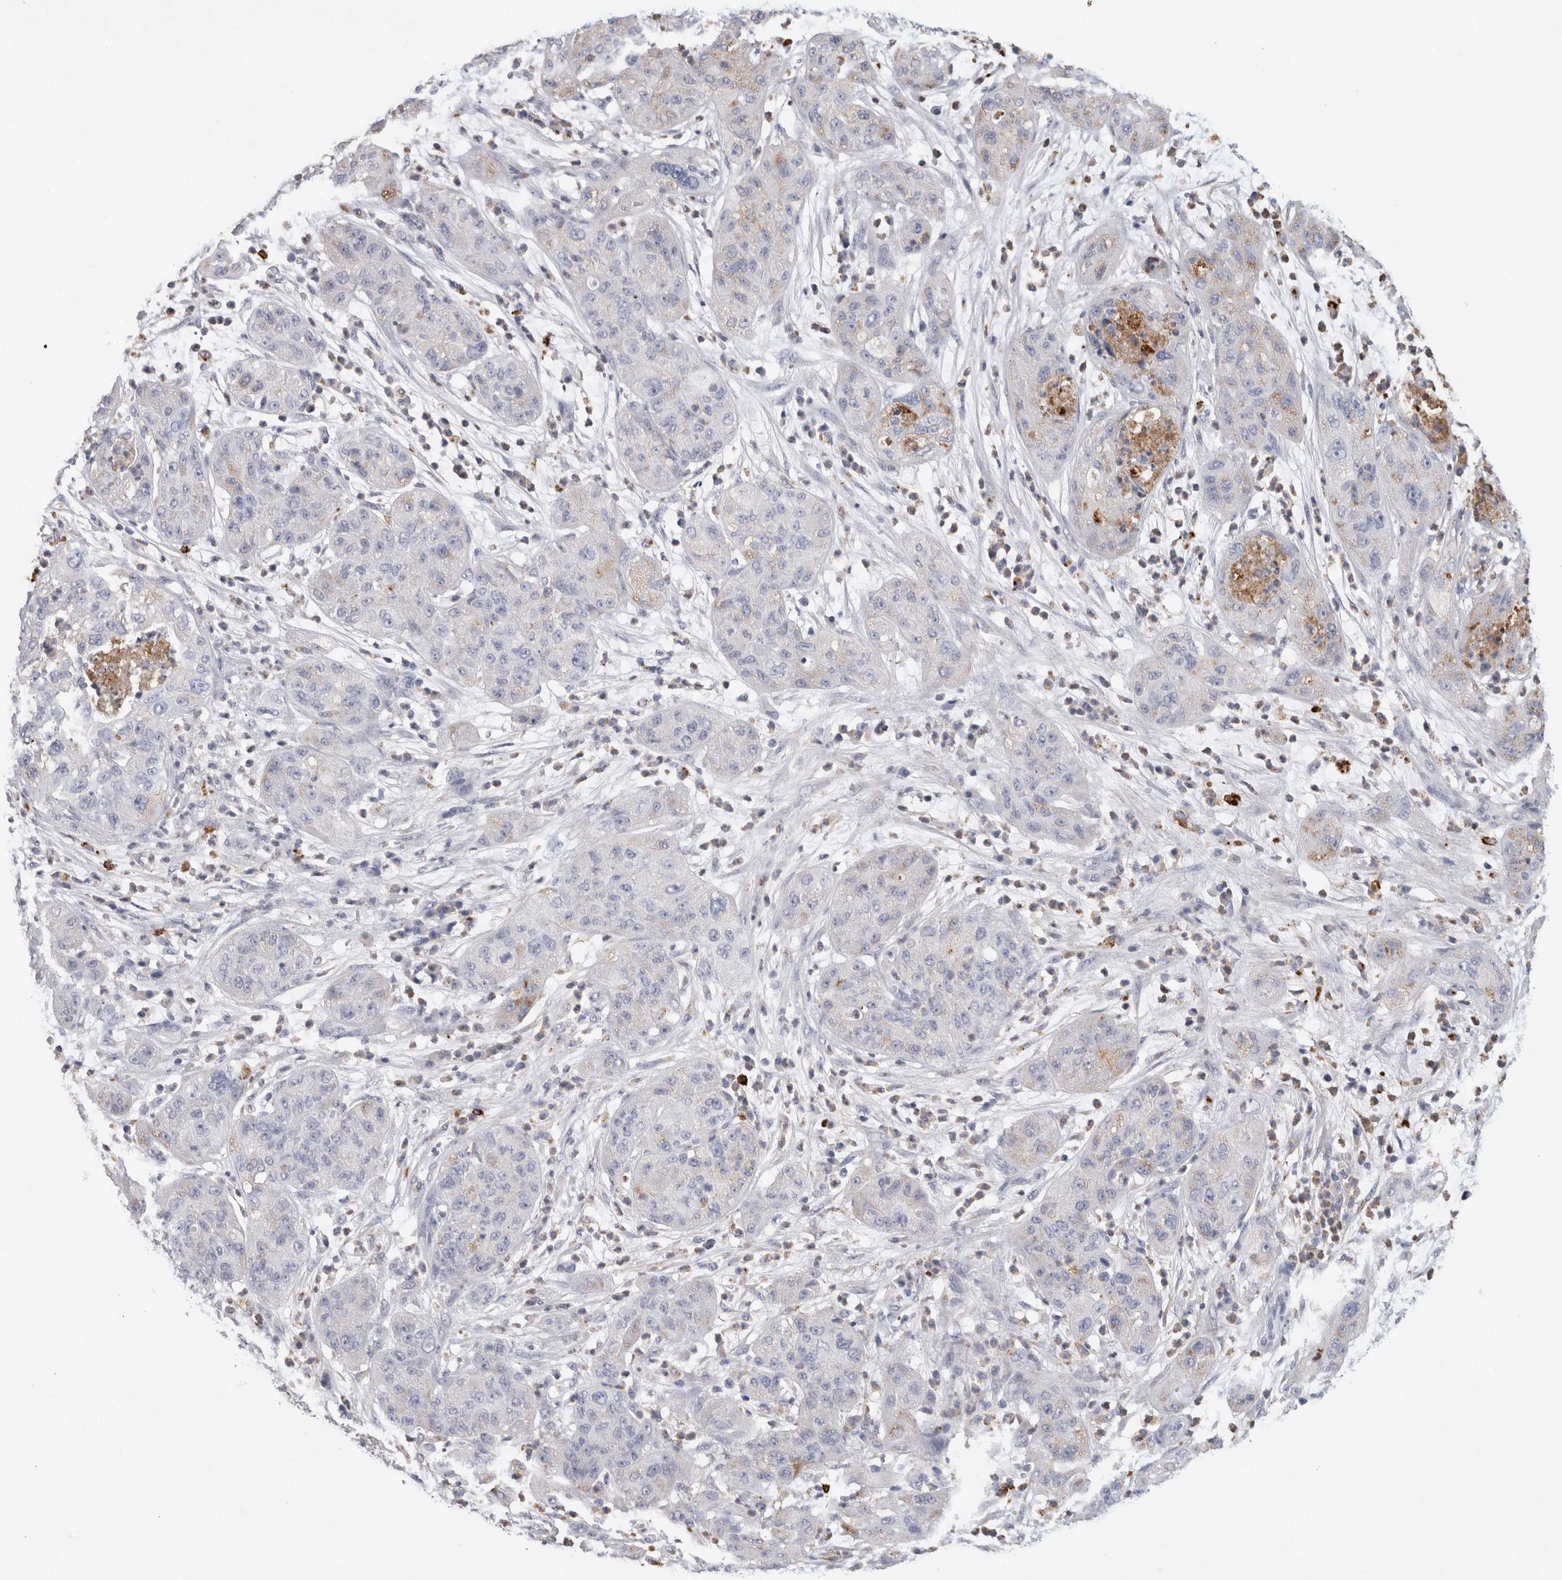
{"staining": {"intensity": "weak", "quantity": "<25%", "location": "cytoplasmic/membranous"}, "tissue": "pancreatic cancer", "cell_type": "Tumor cells", "image_type": "cancer", "snomed": [{"axis": "morphology", "description": "Adenocarcinoma, NOS"}, {"axis": "topography", "description": "Pancreas"}], "caption": "Immunohistochemistry (IHC) histopathology image of neoplastic tissue: human adenocarcinoma (pancreatic) stained with DAB exhibits no significant protein expression in tumor cells.", "gene": "CD63", "patient": {"sex": "female", "age": 78}}